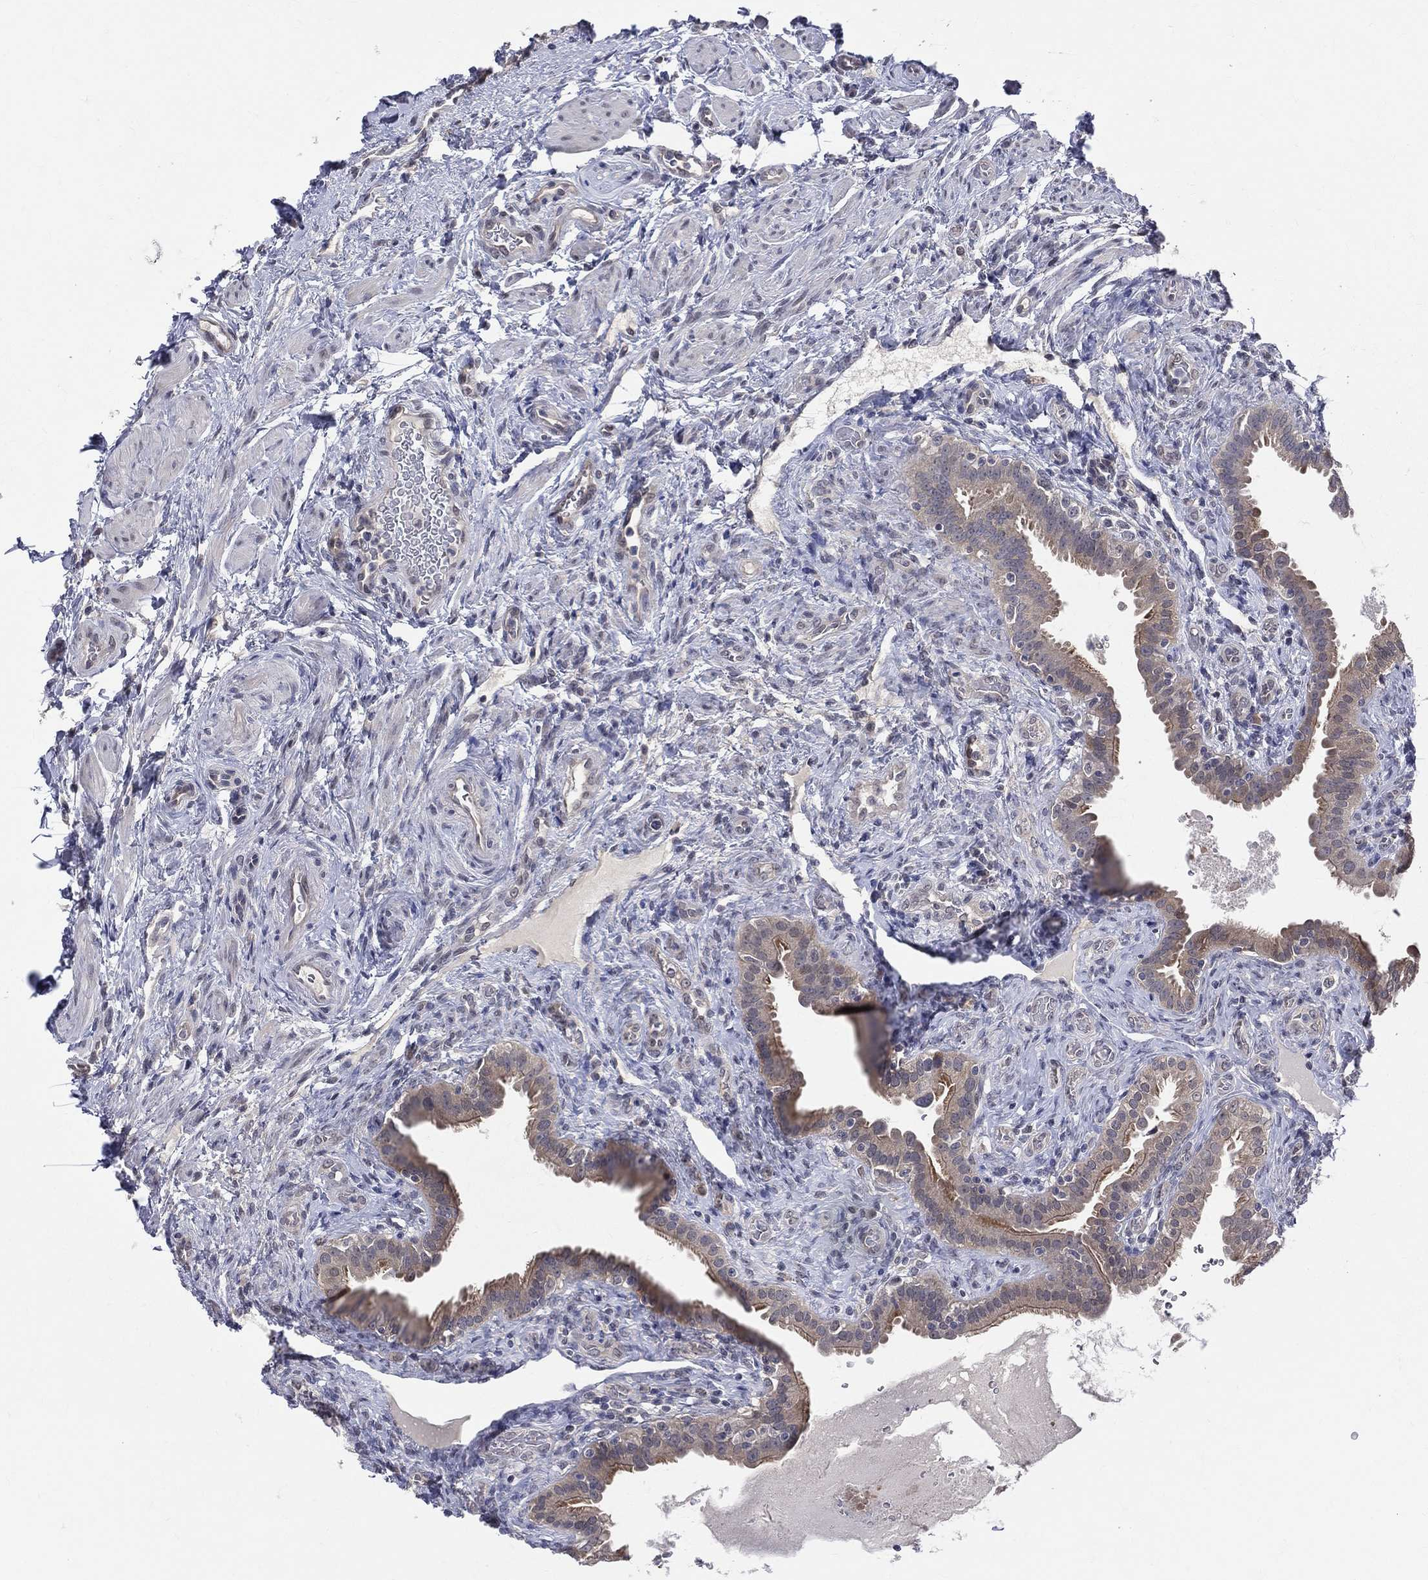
{"staining": {"intensity": "moderate", "quantity": "<25%", "location": "cytoplasmic/membranous"}, "tissue": "fallopian tube", "cell_type": "Glandular cells", "image_type": "normal", "snomed": [{"axis": "morphology", "description": "Normal tissue, NOS"}, {"axis": "topography", "description": "Fallopian tube"}], "caption": "This histopathology image shows IHC staining of normal human fallopian tube, with low moderate cytoplasmic/membranous positivity in approximately <25% of glandular cells.", "gene": "DLG4", "patient": {"sex": "female", "age": 41}}